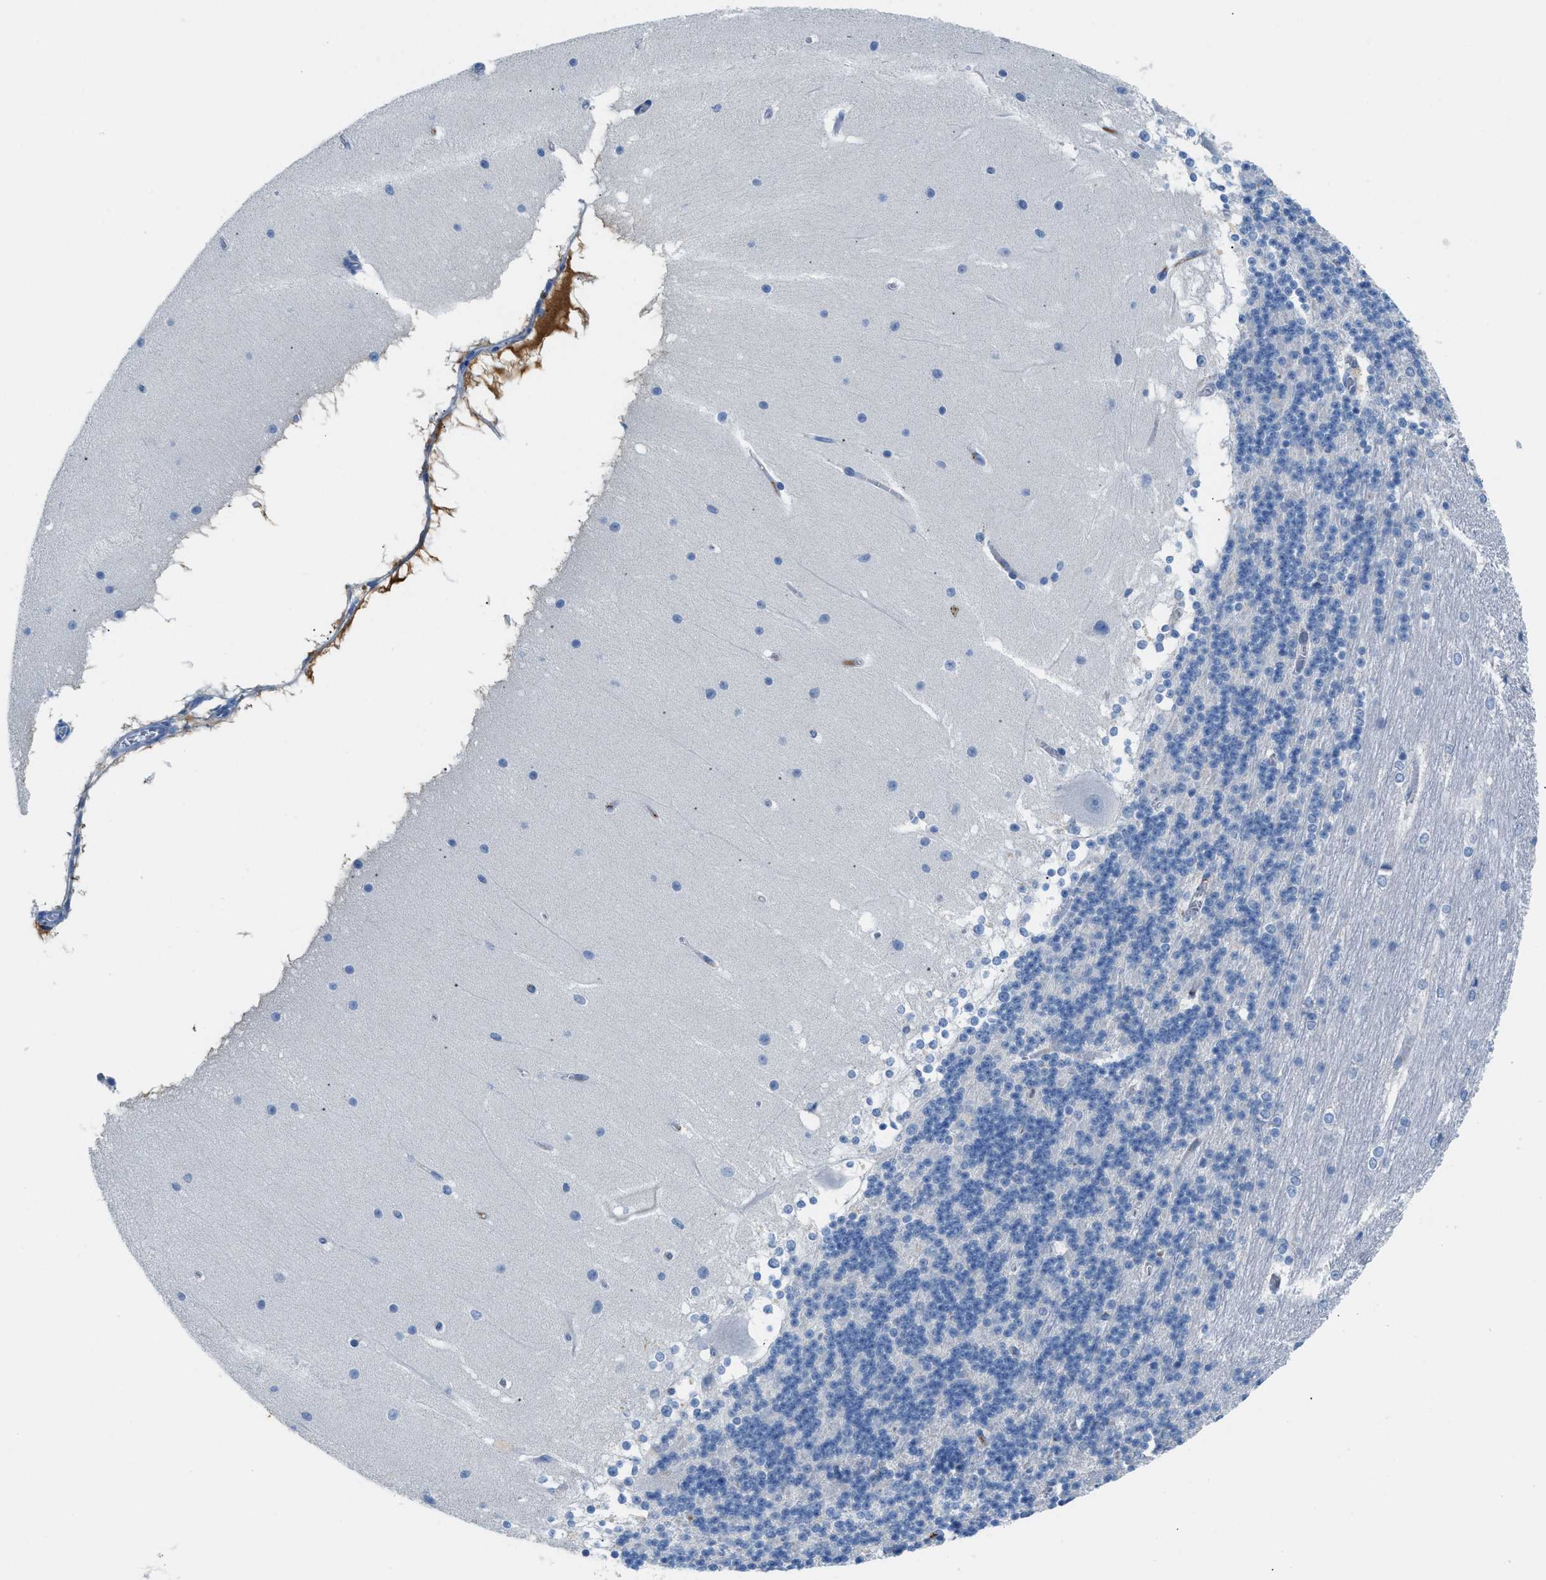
{"staining": {"intensity": "negative", "quantity": "none", "location": "none"}, "tissue": "cerebellum", "cell_type": "Cells in granular layer", "image_type": "normal", "snomed": [{"axis": "morphology", "description": "Normal tissue, NOS"}, {"axis": "topography", "description": "Cerebellum"}], "caption": "This is an immunohistochemistry (IHC) photomicrograph of normal human cerebellum. There is no staining in cells in granular layer.", "gene": "CFI", "patient": {"sex": "female", "age": 19}}